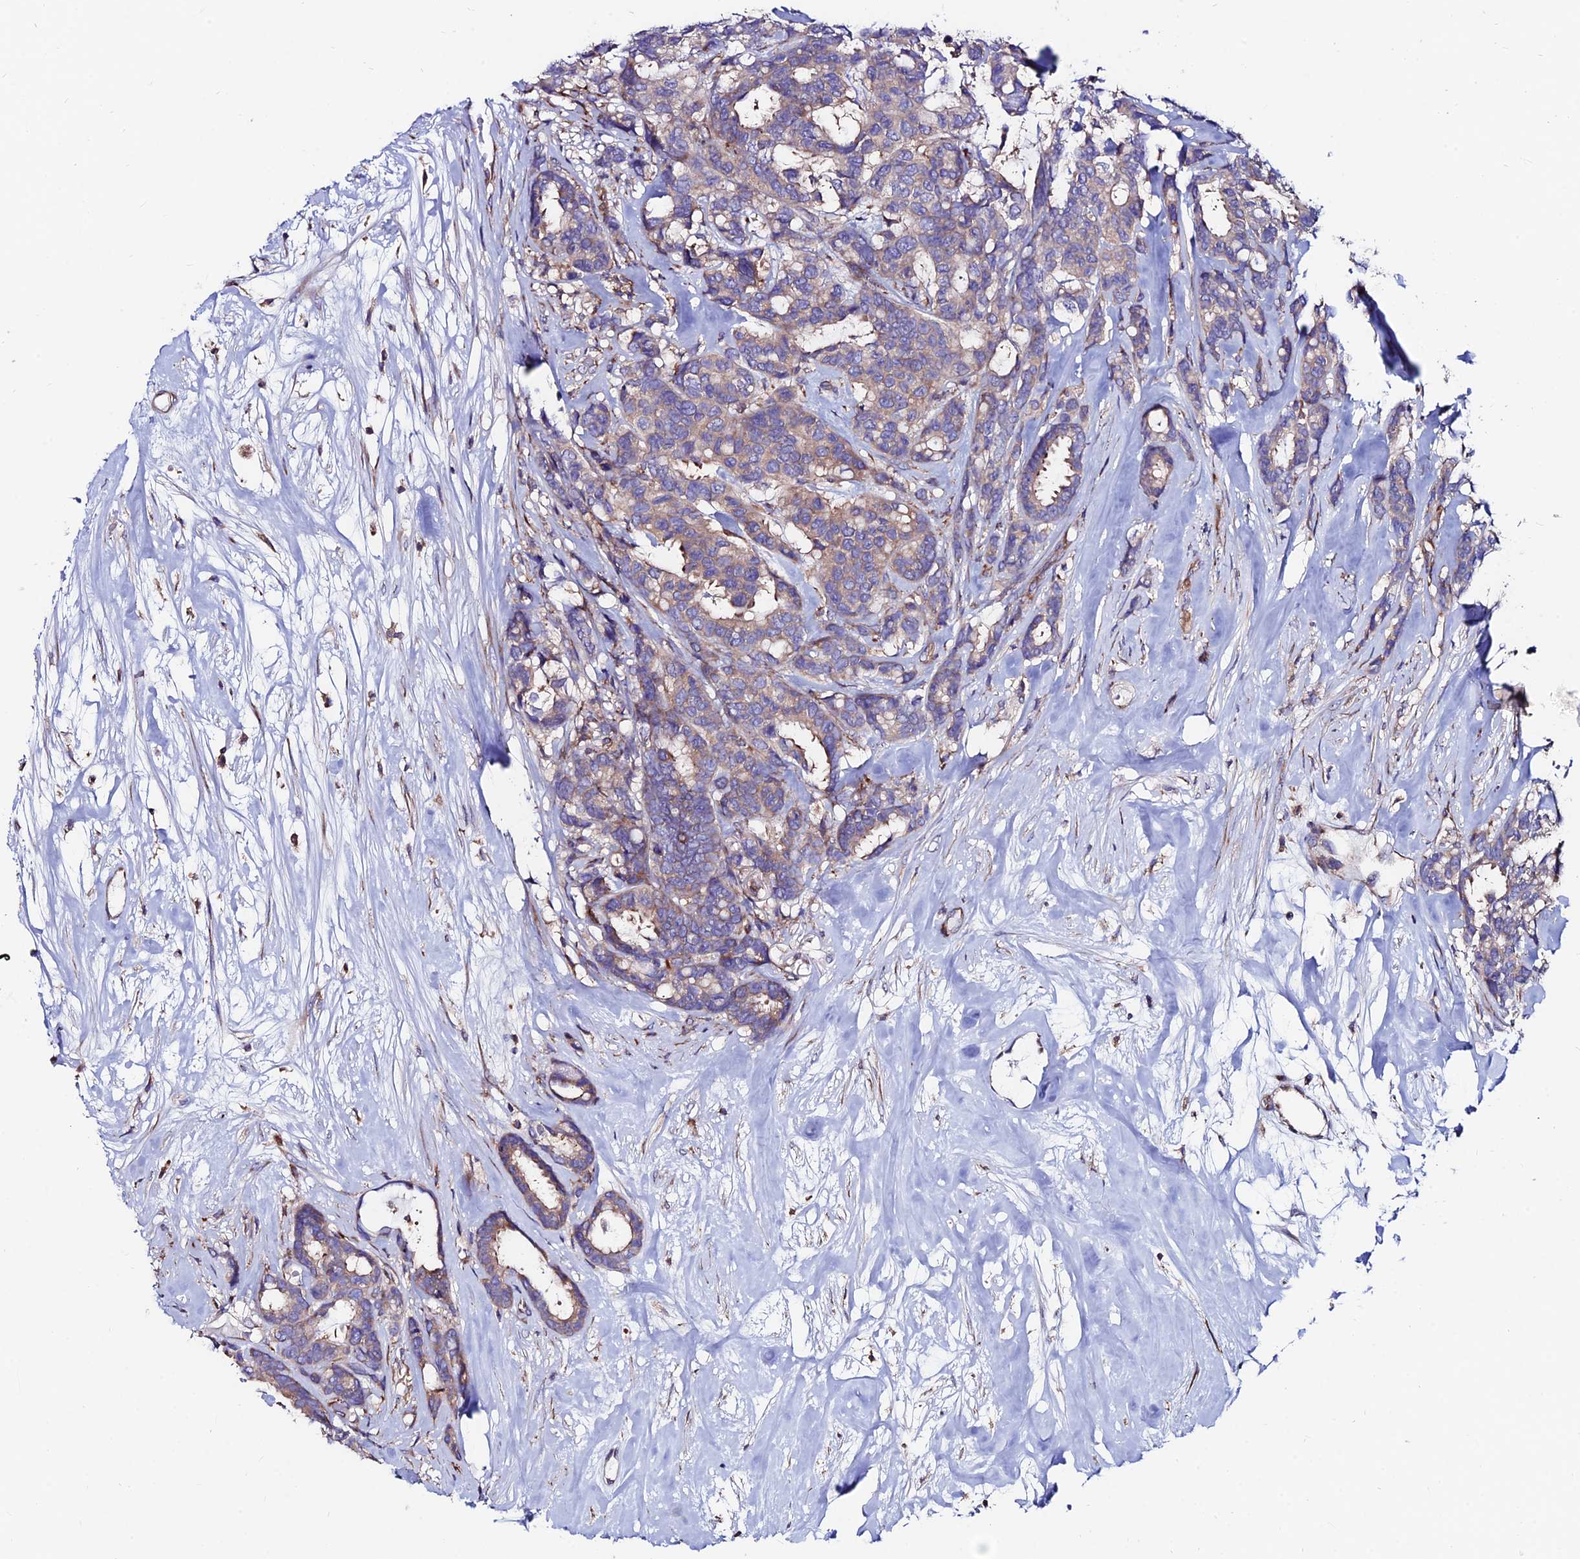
{"staining": {"intensity": "weak", "quantity": "25%-75%", "location": "cytoplasmic/membranous"}, "tissue": "breast cancer", "cell_type": "Tumor cells", "image_type": "cancer", "snomed": [{"axis": "morphology", "description": "Duct carcinoma"}, {"axis": "topography", "description": "Breast"}], "caption": "Brown immunohistochemical staining in breast cancer displays weak cytoplasmic/membranous expression in approximately 25%-75% of tumor cells. (DAB IHC with brightfield microscopy, high magnification).", "gene": "EIF3K", "patient": {"sex": "female", "age": 87}}